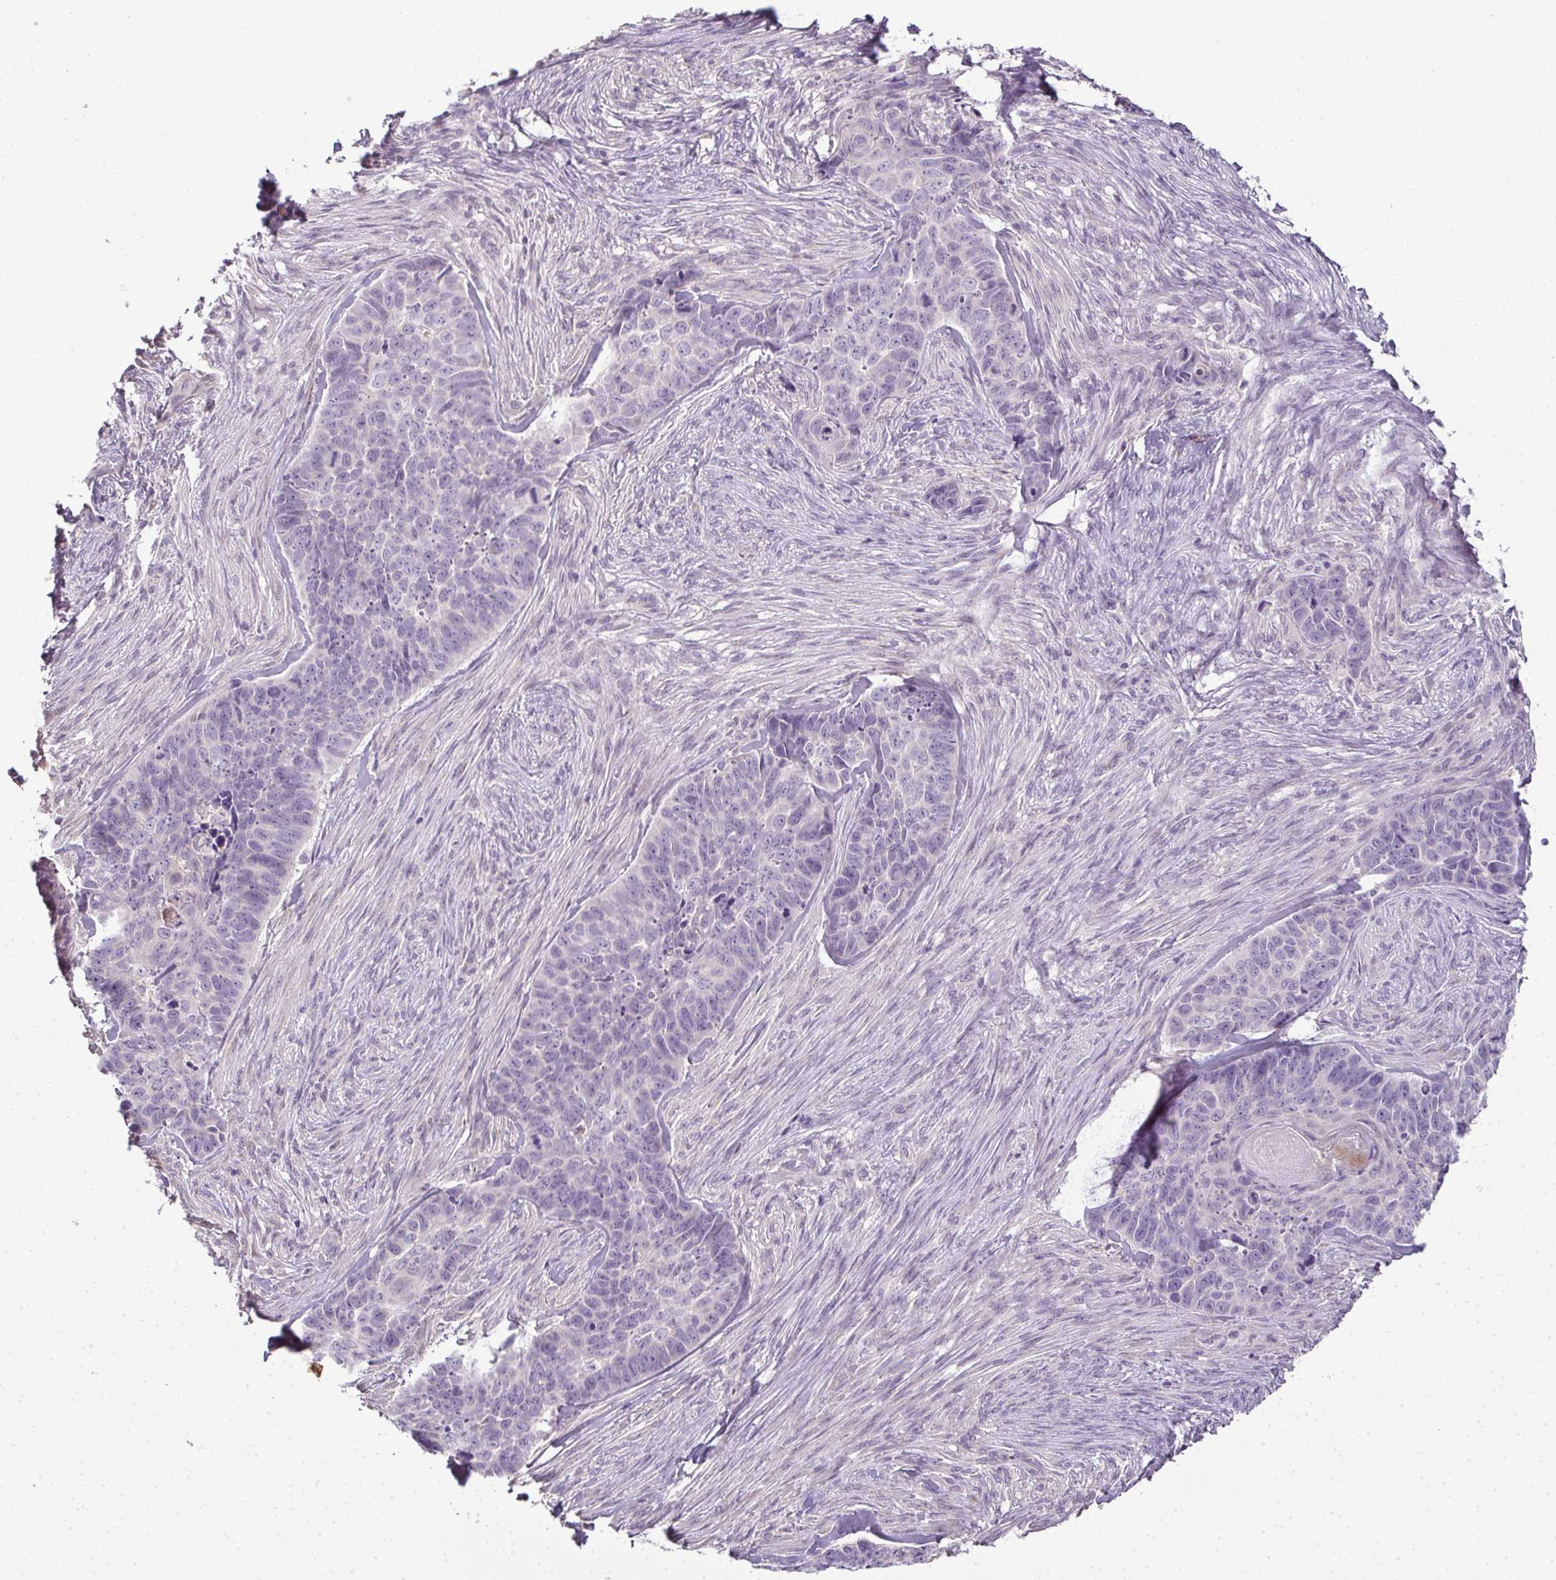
{"staining": {"intensity": "negative", "quantity": "none", "location": "none"}, "tissue": "skin cancer", "cell_type": "Tumor cells", "image_type": "cancer", "snomed": [{"axis": "morphology", "description": "Basal cell carcinoma"}, {"axis": "topography", "description": "Skin"}], "caption": "Immunohistochemical staining of skin basal cell carcinoma reveals no significant expression in tumor cells.", "gene": "CMPK1", "patient": {"sex": "female", "age": 82}}